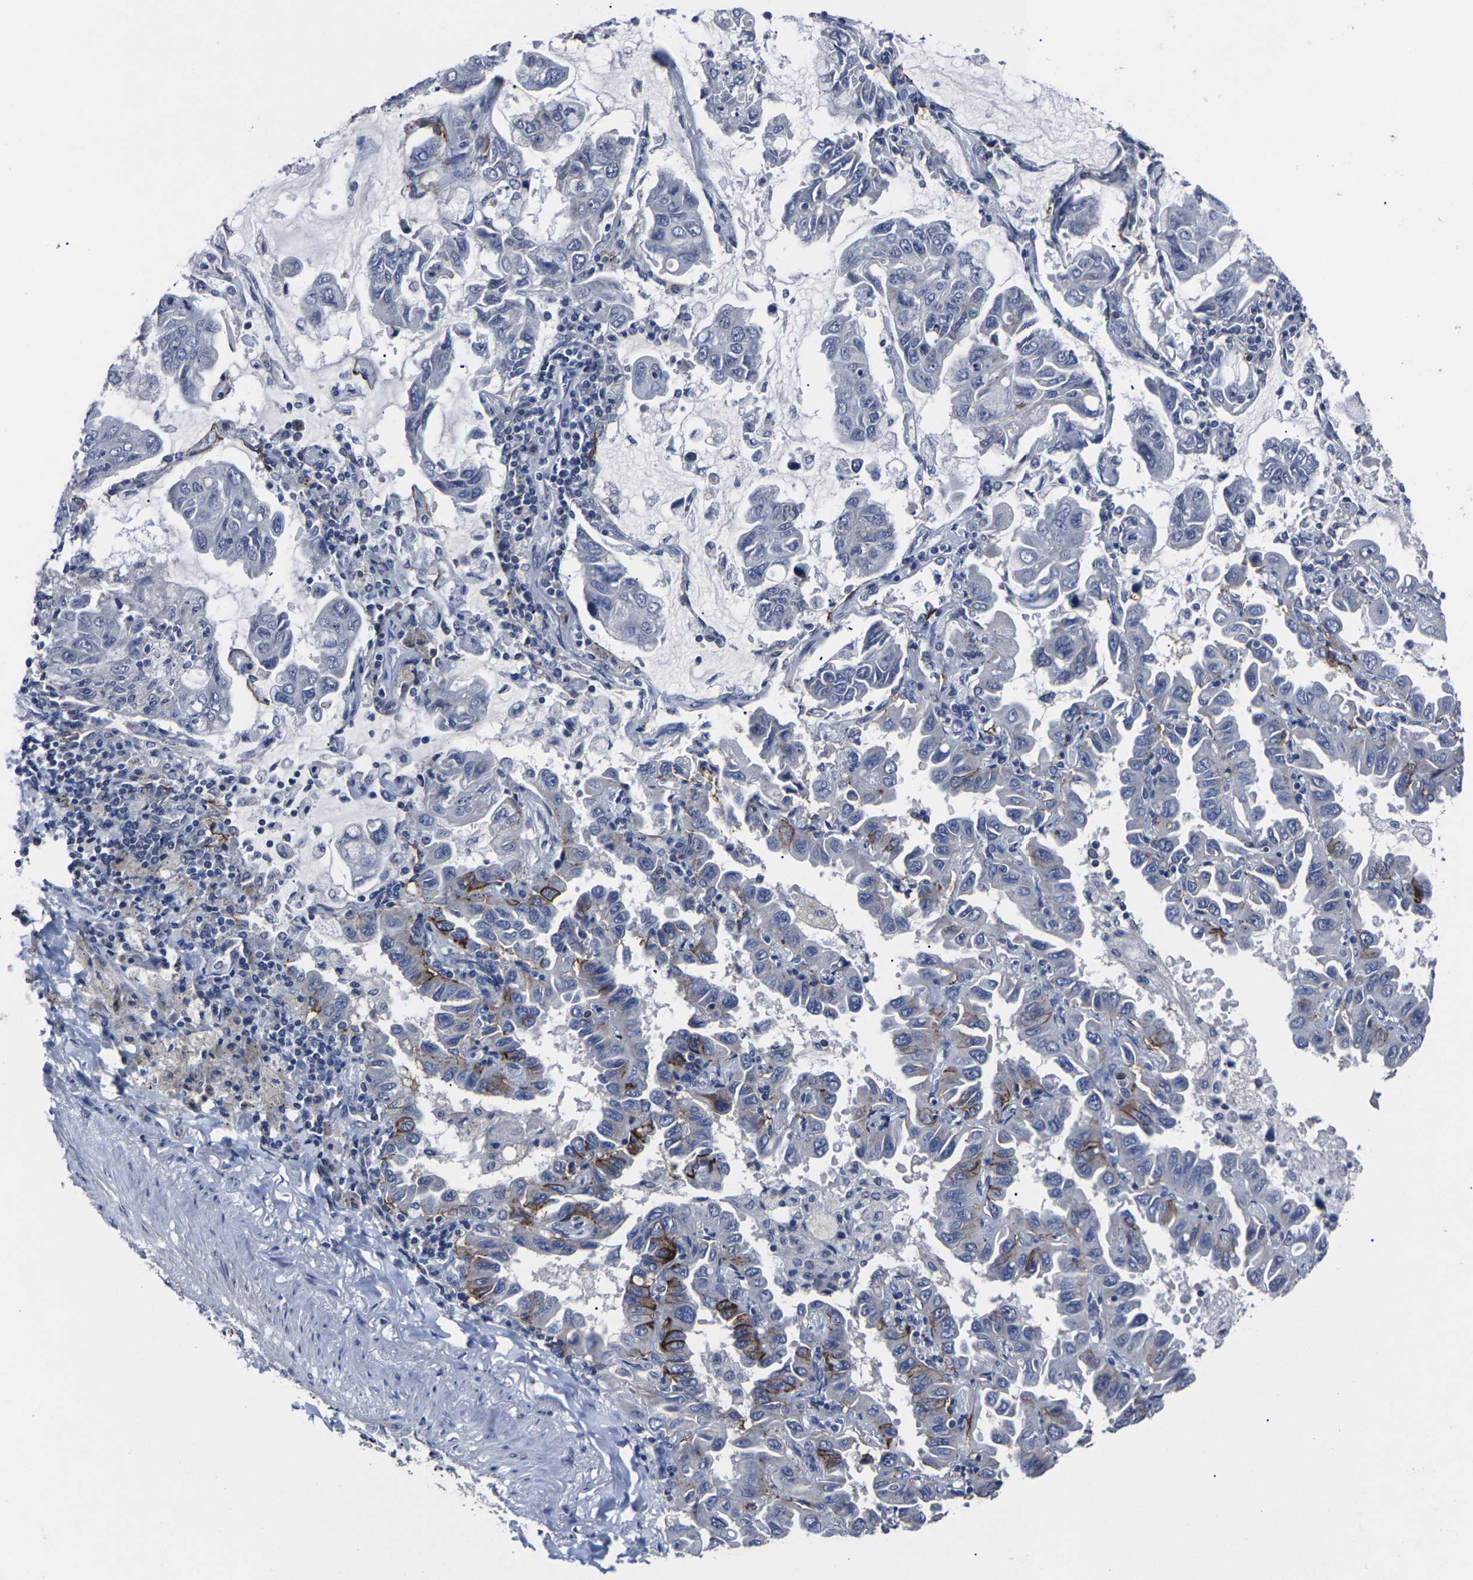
{"staining": {"intensity": "moderate", "quantity": "<25%", "location": "cytoplasmic/membranous"}, "tissue": "lung cancer", "cell_type": "Tumor cells", "image_type": "cancer", "snomed": [{"axis": "morphology", "description": "Adenocarcinoma, NOS"}, {"axis": "topography", "description": "Lung"}], "caption": "Immunohistochemical staining of adenocarcinoma (lung) exhibits low levels of moderate cytoplasmic/membranous expression in approximately <25% of tumor cells.", "gene": "MSANTD4", "patient": {"sex": "male", "age": 64}}